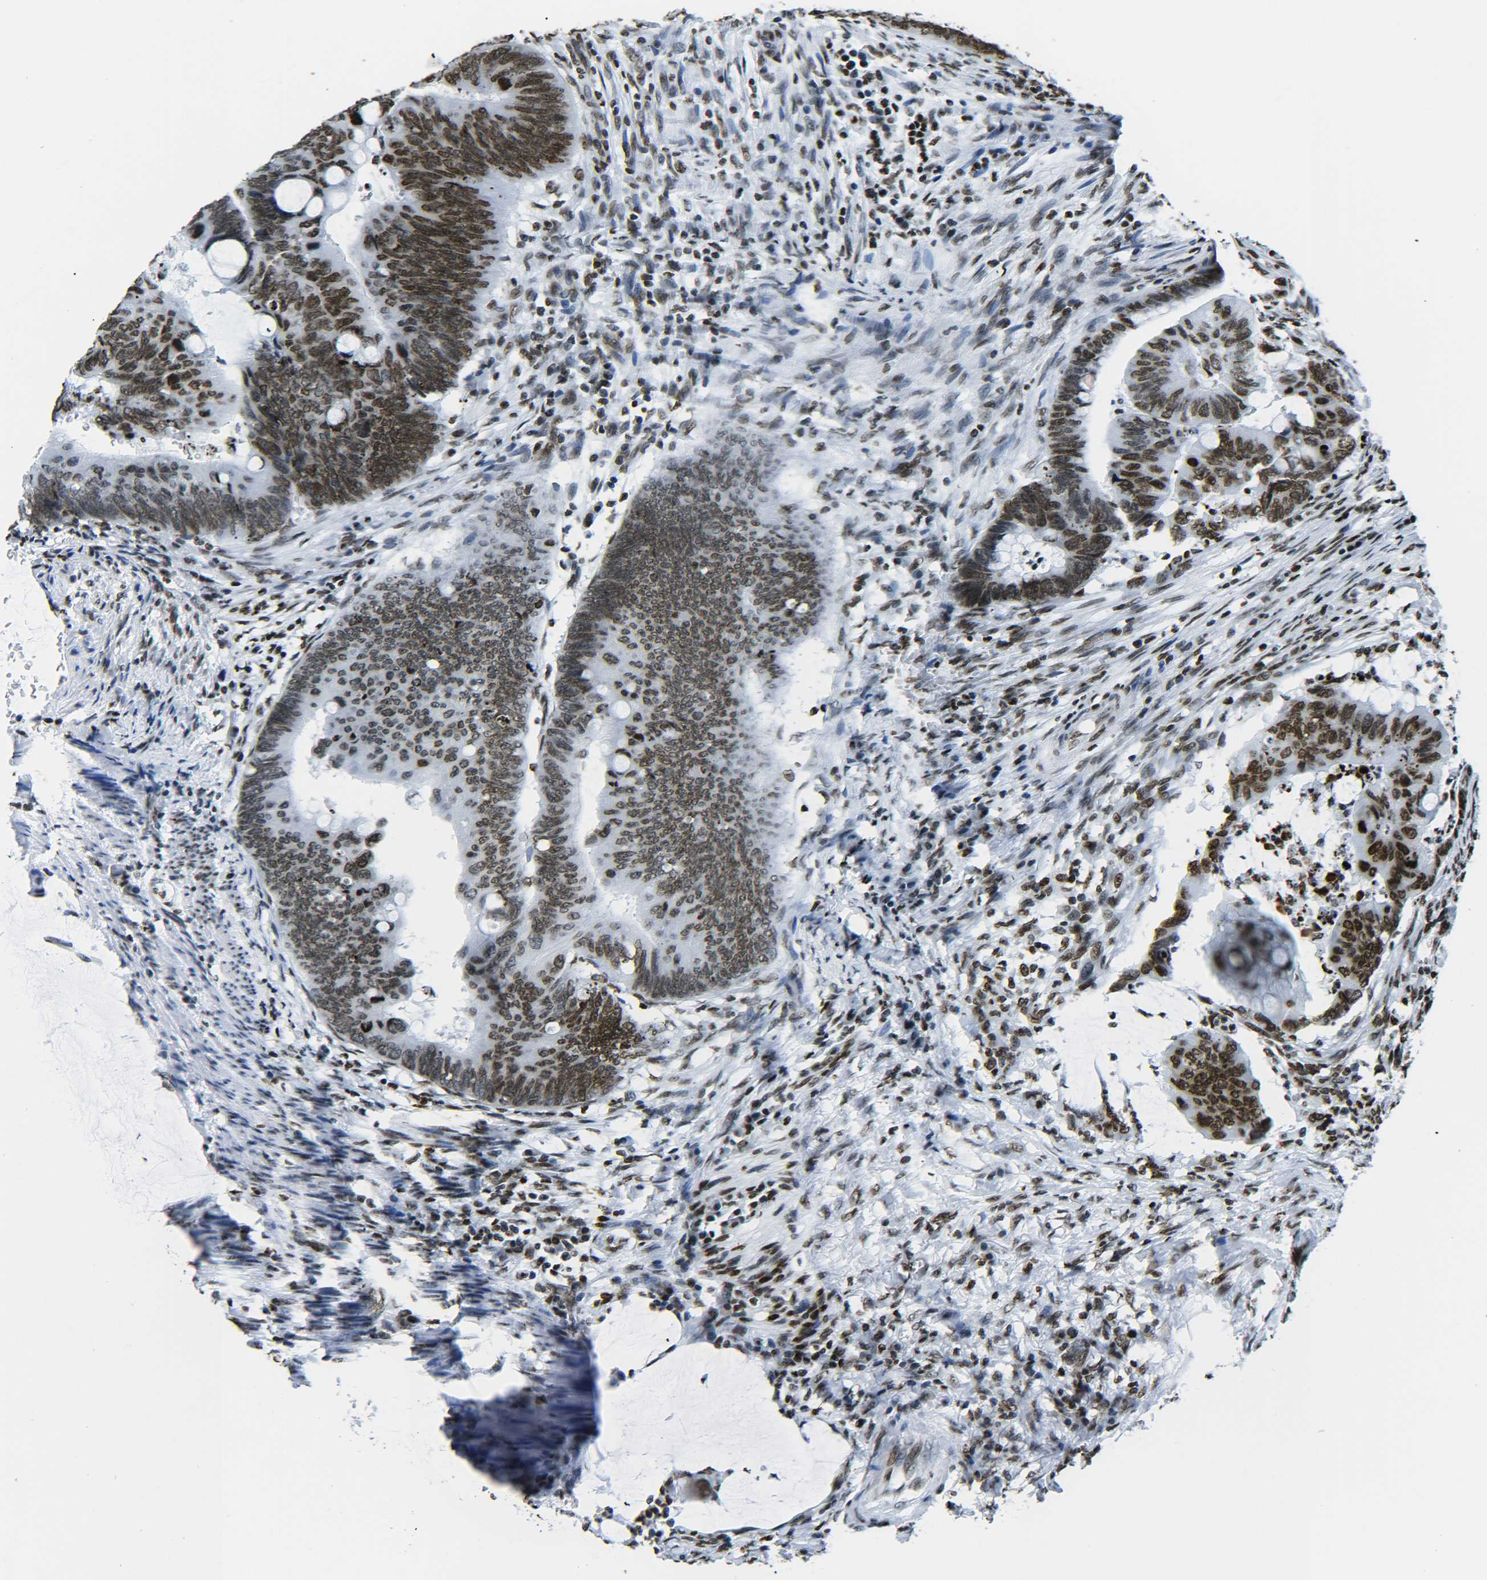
{"staining": {"intensity": "moderate", "quantity": ">75%", "location": "nuclear"}, "tissue": "colorectal cancer", "cell_type": "Tumor cells", "image_type": "cancer", "snomed": [{"axis": "morphology", "description": "Normal tissue, NOS"}, {"axis": "morphology", "description": "Adenocarcinoma, NOS"}, {"axis": "topography", "description": "Rectum"}, {"axis": "topography", "description": "Peripheral nerve tissue"}], "caption": "Human colorectal adenocarcinoma stained with a brown dye demonstrates moderate nuclear positive staining in about >75% of tumor cells.", "gene": "H2AX", "patient": {"sex": "male", "age": 92}}